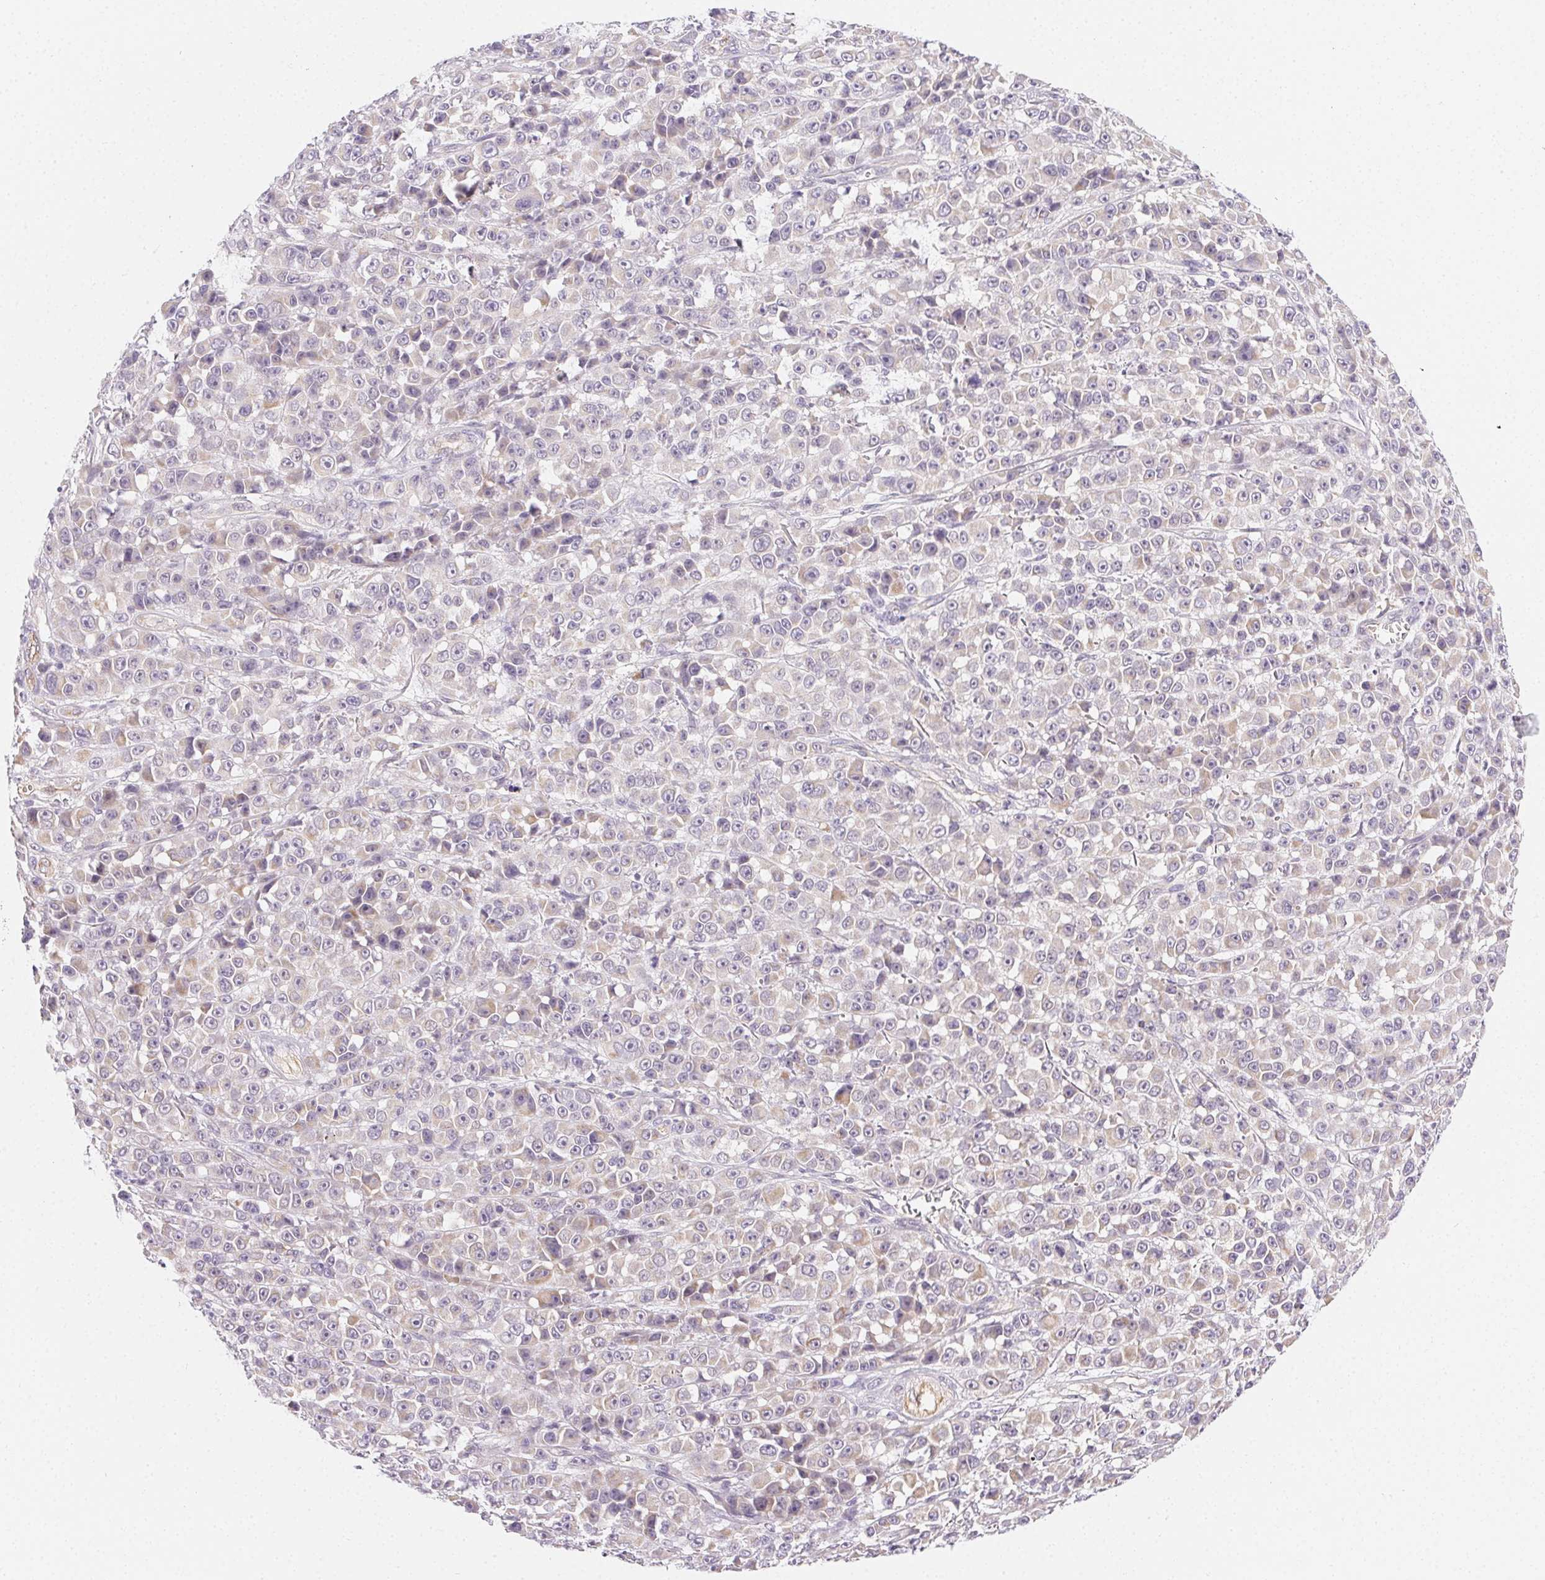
{"staining": {"intensity": "weak", "quantity": "<25%", "location": "cytoplasmic/membranous"}, "tissue": "melanoma", "cell_type": "Tumor cells", "image_type": "cancer", "snomed": [{"axis": "morphology", "description": "Malignant melanoma, NOS"}, {"axis": "topography", "description": "Skin"}, {"axis": "topography", "description": "Skin of back"}], "caption": "This is an immunohistochemistry (IHC) image of human melanoma. There is no expression in tumor cells.", "gene": "CSN1S1", "patient": {"sex": "male", "age": 91}}